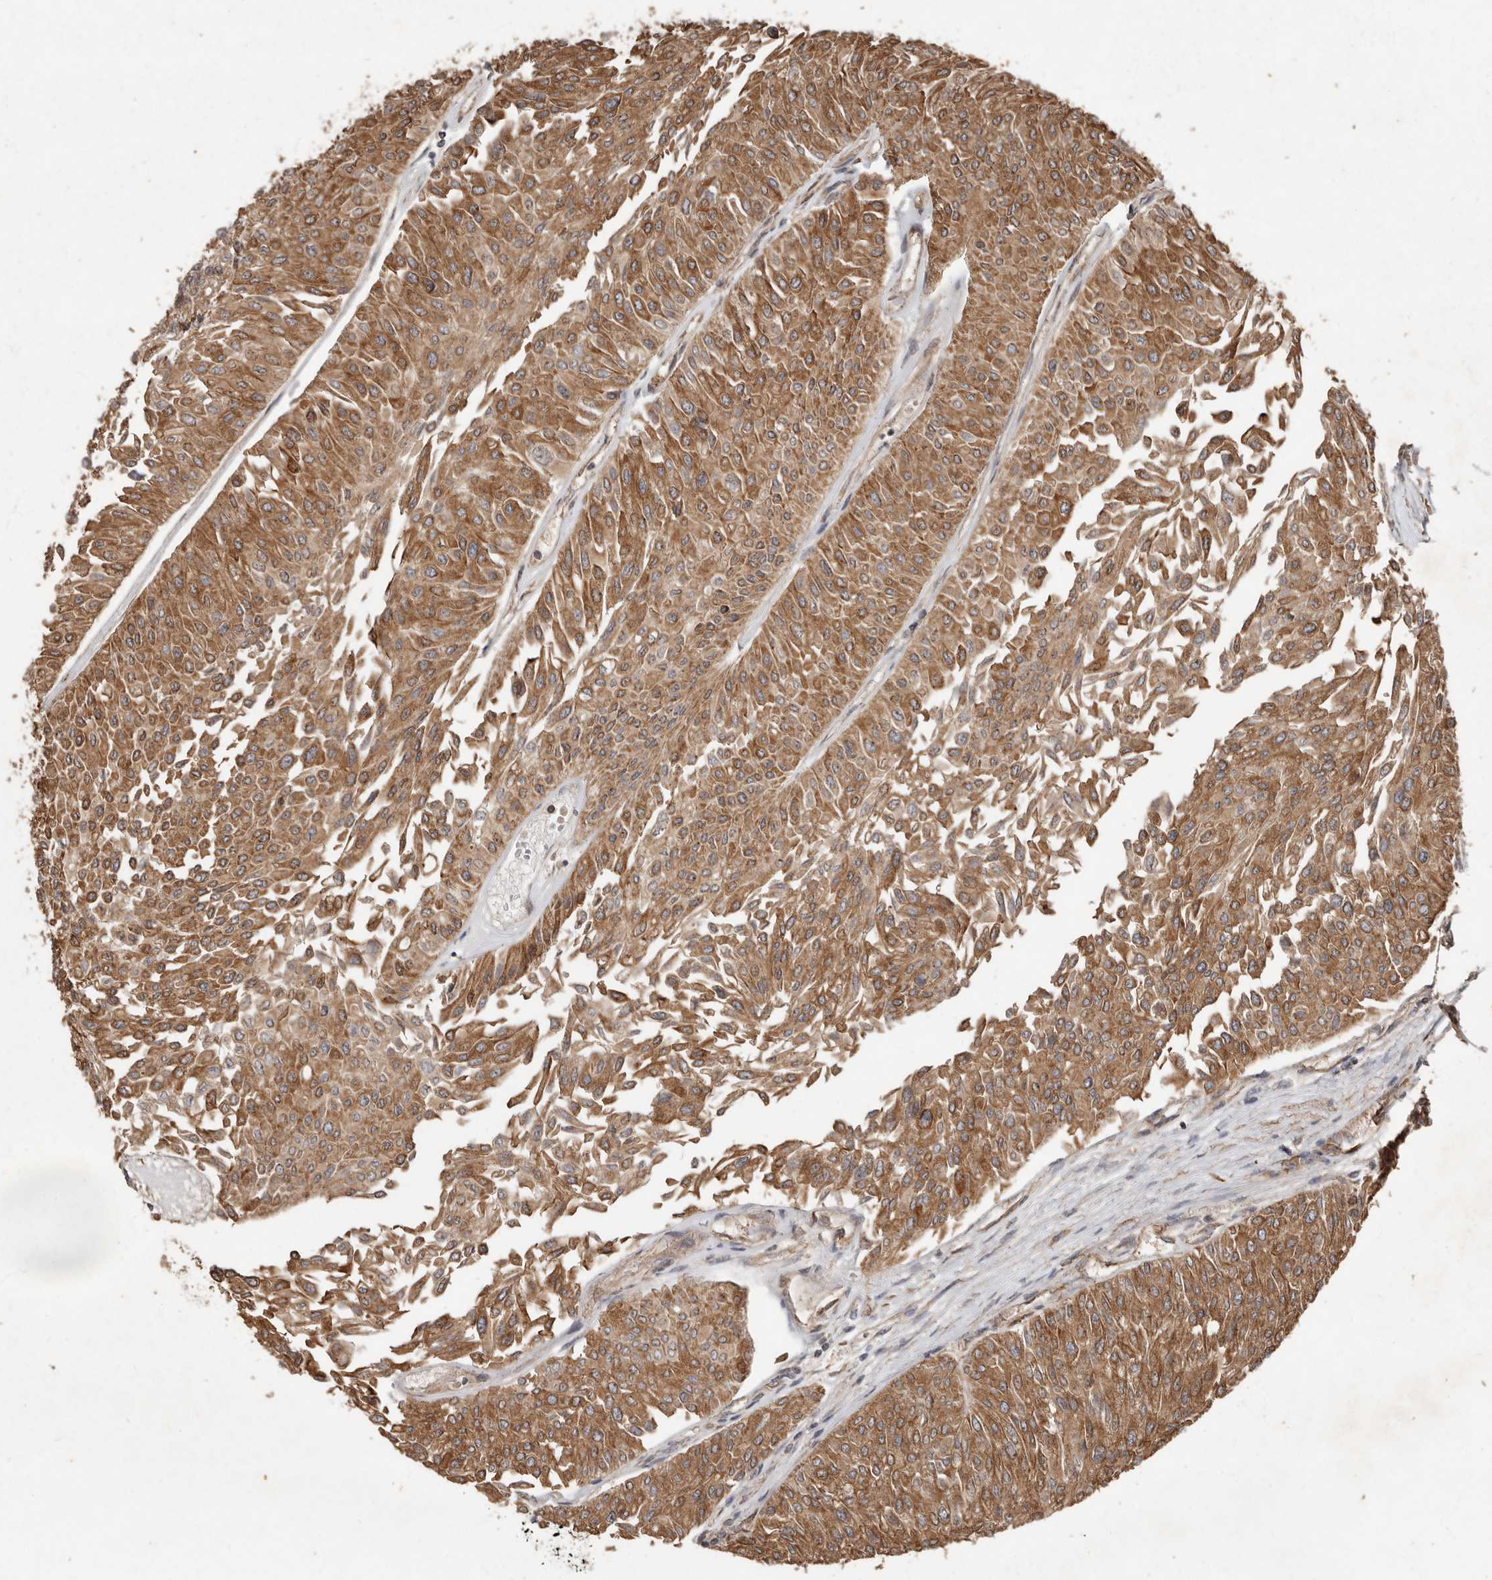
{"staining": {"intensity": "moderate", "quantity": ">75%", "location": "cytoplasmic/membranous"}, "tissue": "urothelial cancer", "cell_type": "Tumor cells", "image_type": "cancer", "snomed": [{"axis": "morphology", "description": "Urothelial carcinoma, Low grade"}, {"axis": "topography", "description": "Urinary bladder"}], "caption": "Immunohistochemistry histopathology image of neoplastic tissue: urothelial carcinoma (low-grade) stained using IHC shows medium levels of moderate protein expression localized specifically in the cytoplasmic/membranous of tumor cells, appearing as a cytoplasmic/membranous brown color.", "gene": "KIF26B", "patient": {"sex": "male", "age": 67}}